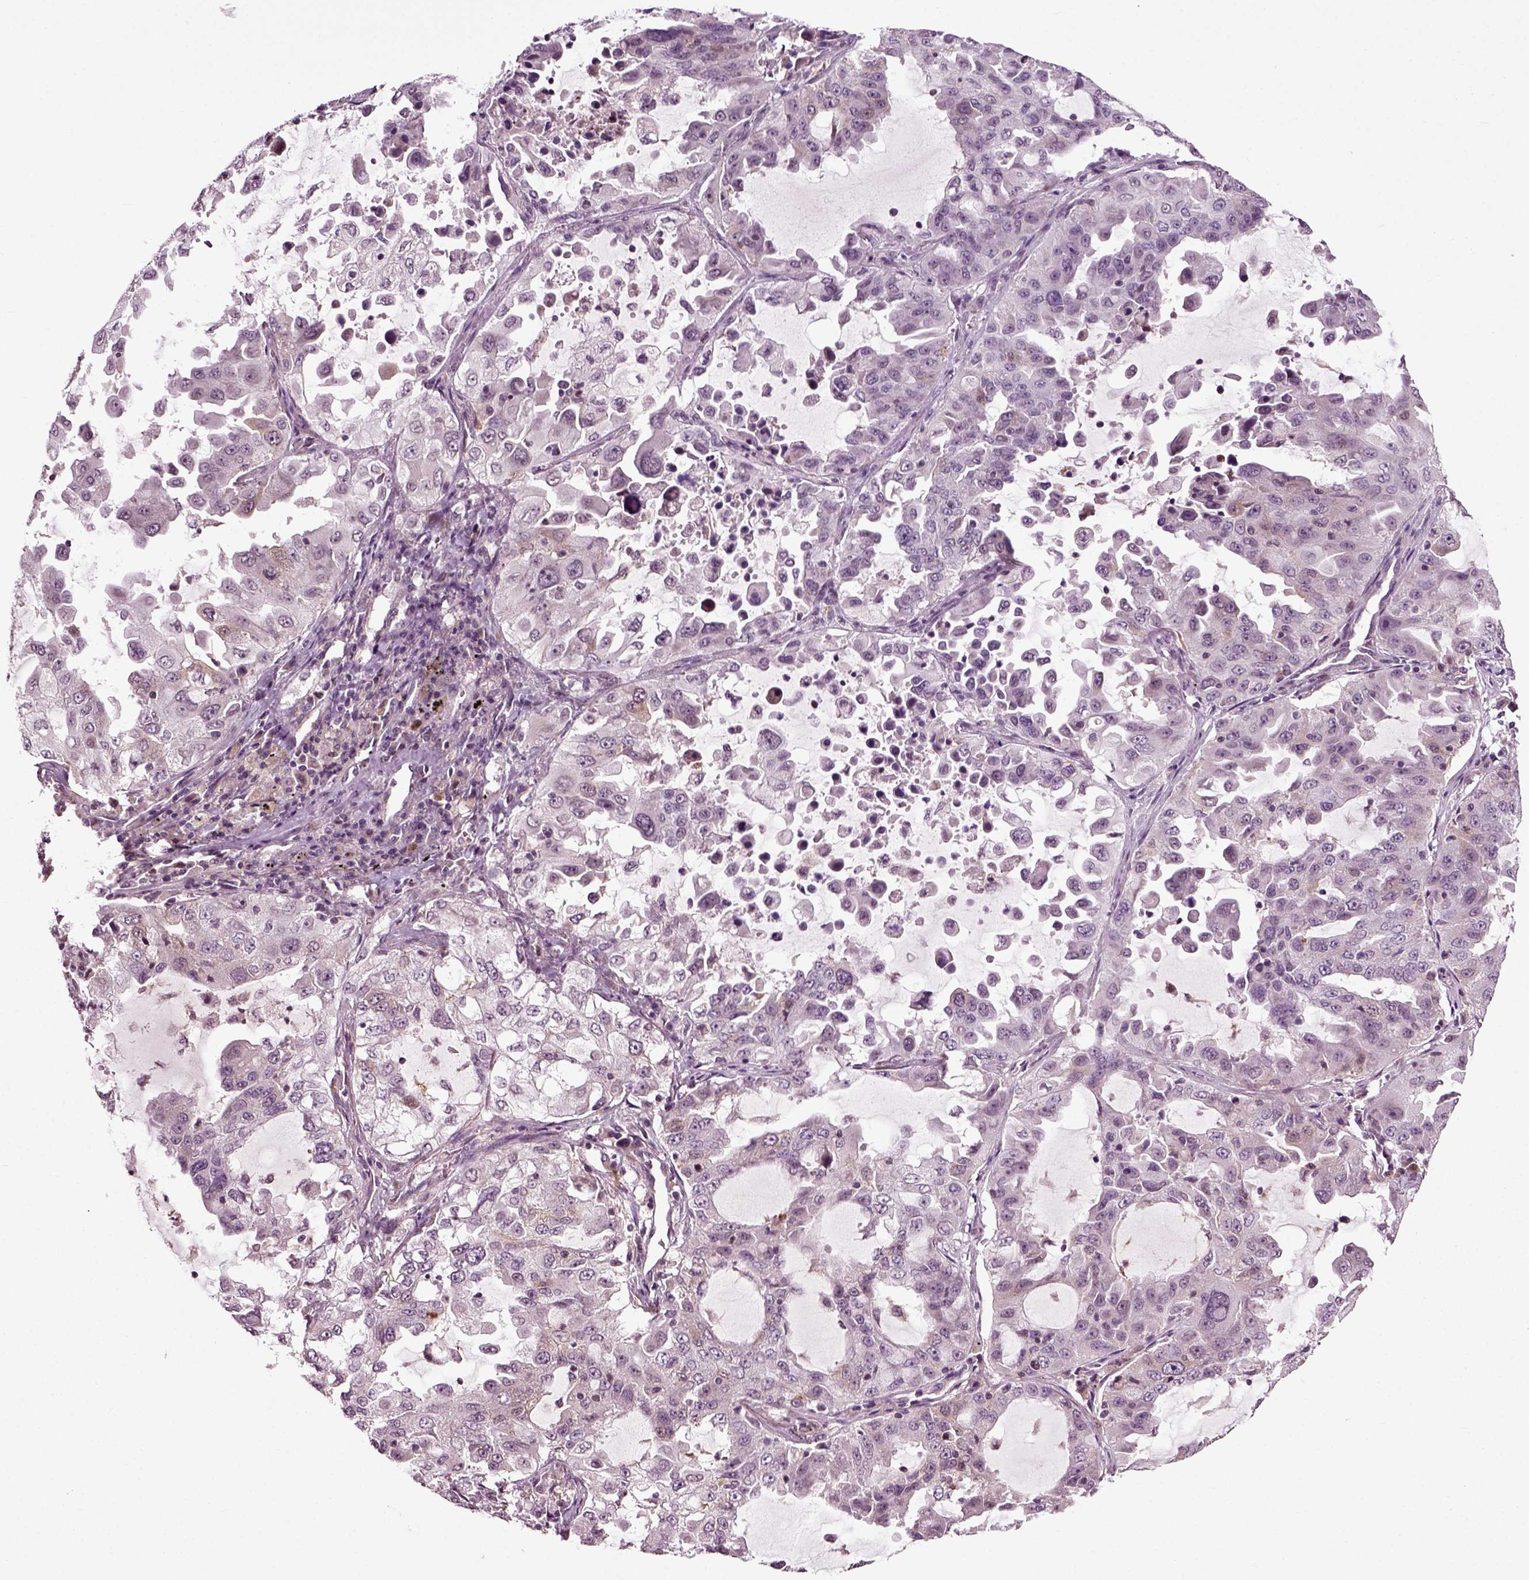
{"staining": {"intensity": "negative", "quantity": "none", "location": "none"}, "tissue": "lung cancer", "cell_type": "Tumor cells", "image_type": "cancer", "snomed": [{"axis": "morphology", "description": "Adenocarcinoma, NOS"}, {"axis": "topography", "description": "Lung"}], "caption": "Histopathology image shows no significant protein staining in tumor cells of lung cancer (adenocarcinoma). (Stains: DAB immunohistochemistry with hematoxylin counter stain, Microscopy: brightfield microscopy at high magnification).", "gene": "KNSTRN", "patient": {"sex": "female", "age": 61}}